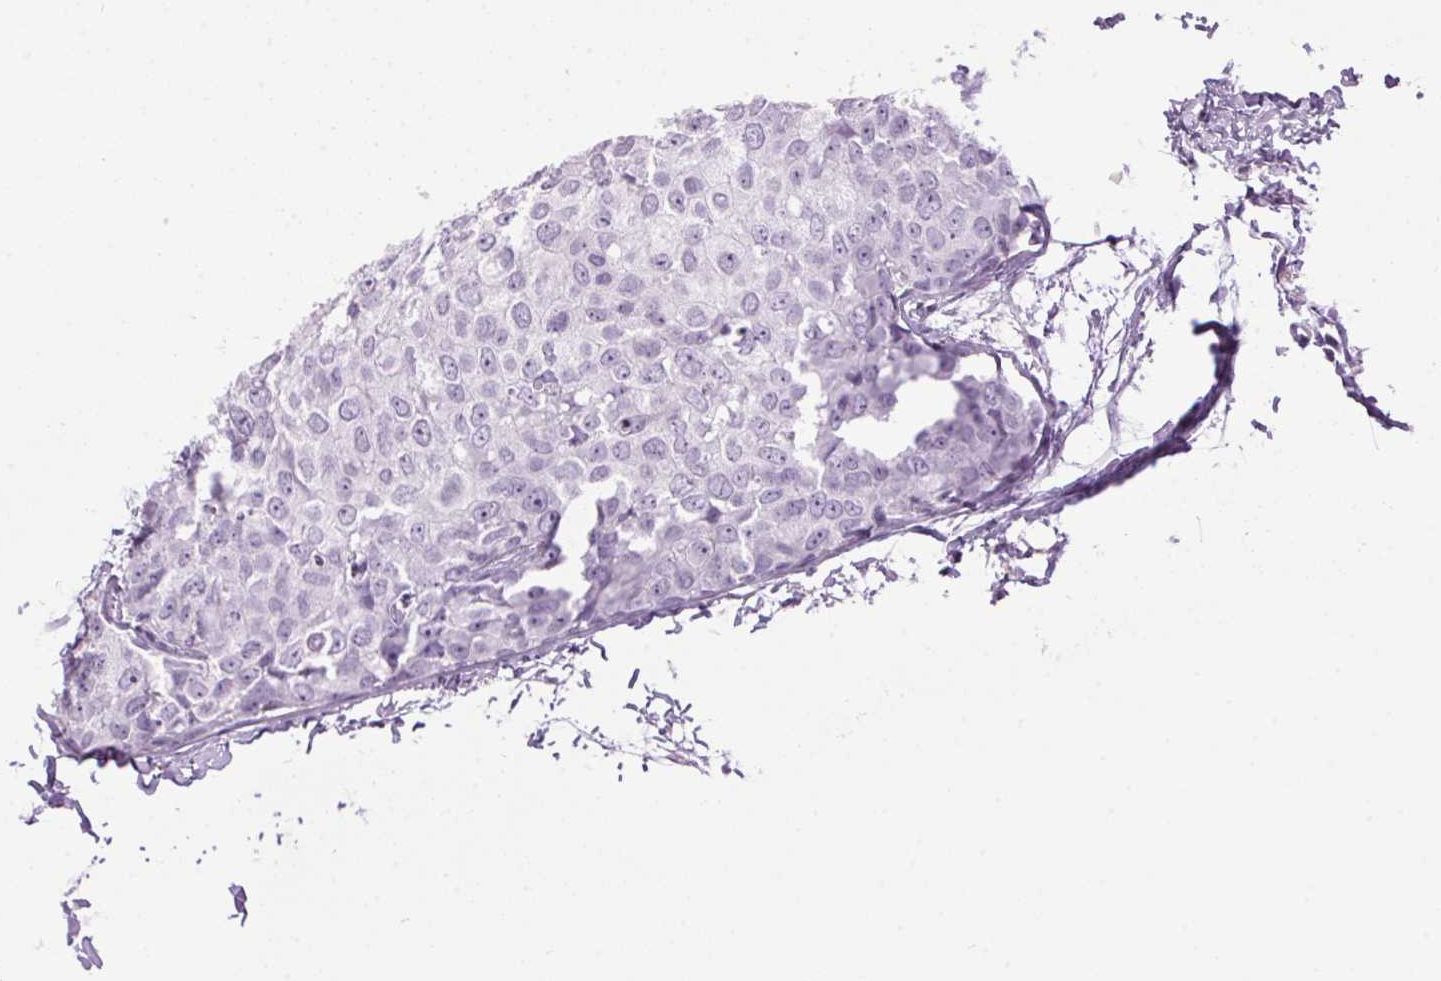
{"staining": {"intensity": "negative", "quantity": "none", "location": "none"}, "tissue": "breast cancer", "cell_type": "Tumor cells", "image_type": "cancer", "snomed": [{"axis": "morphology", "description": "Duct carcinoma"}, {"axis": "topography", "description": "Breast"}], "caption": "Breast cancer stained for a protein using IHC exhibits no staining tumor cells.", "gene": "TMEM88B", "patient": {"sex": "female", "age": 38}}